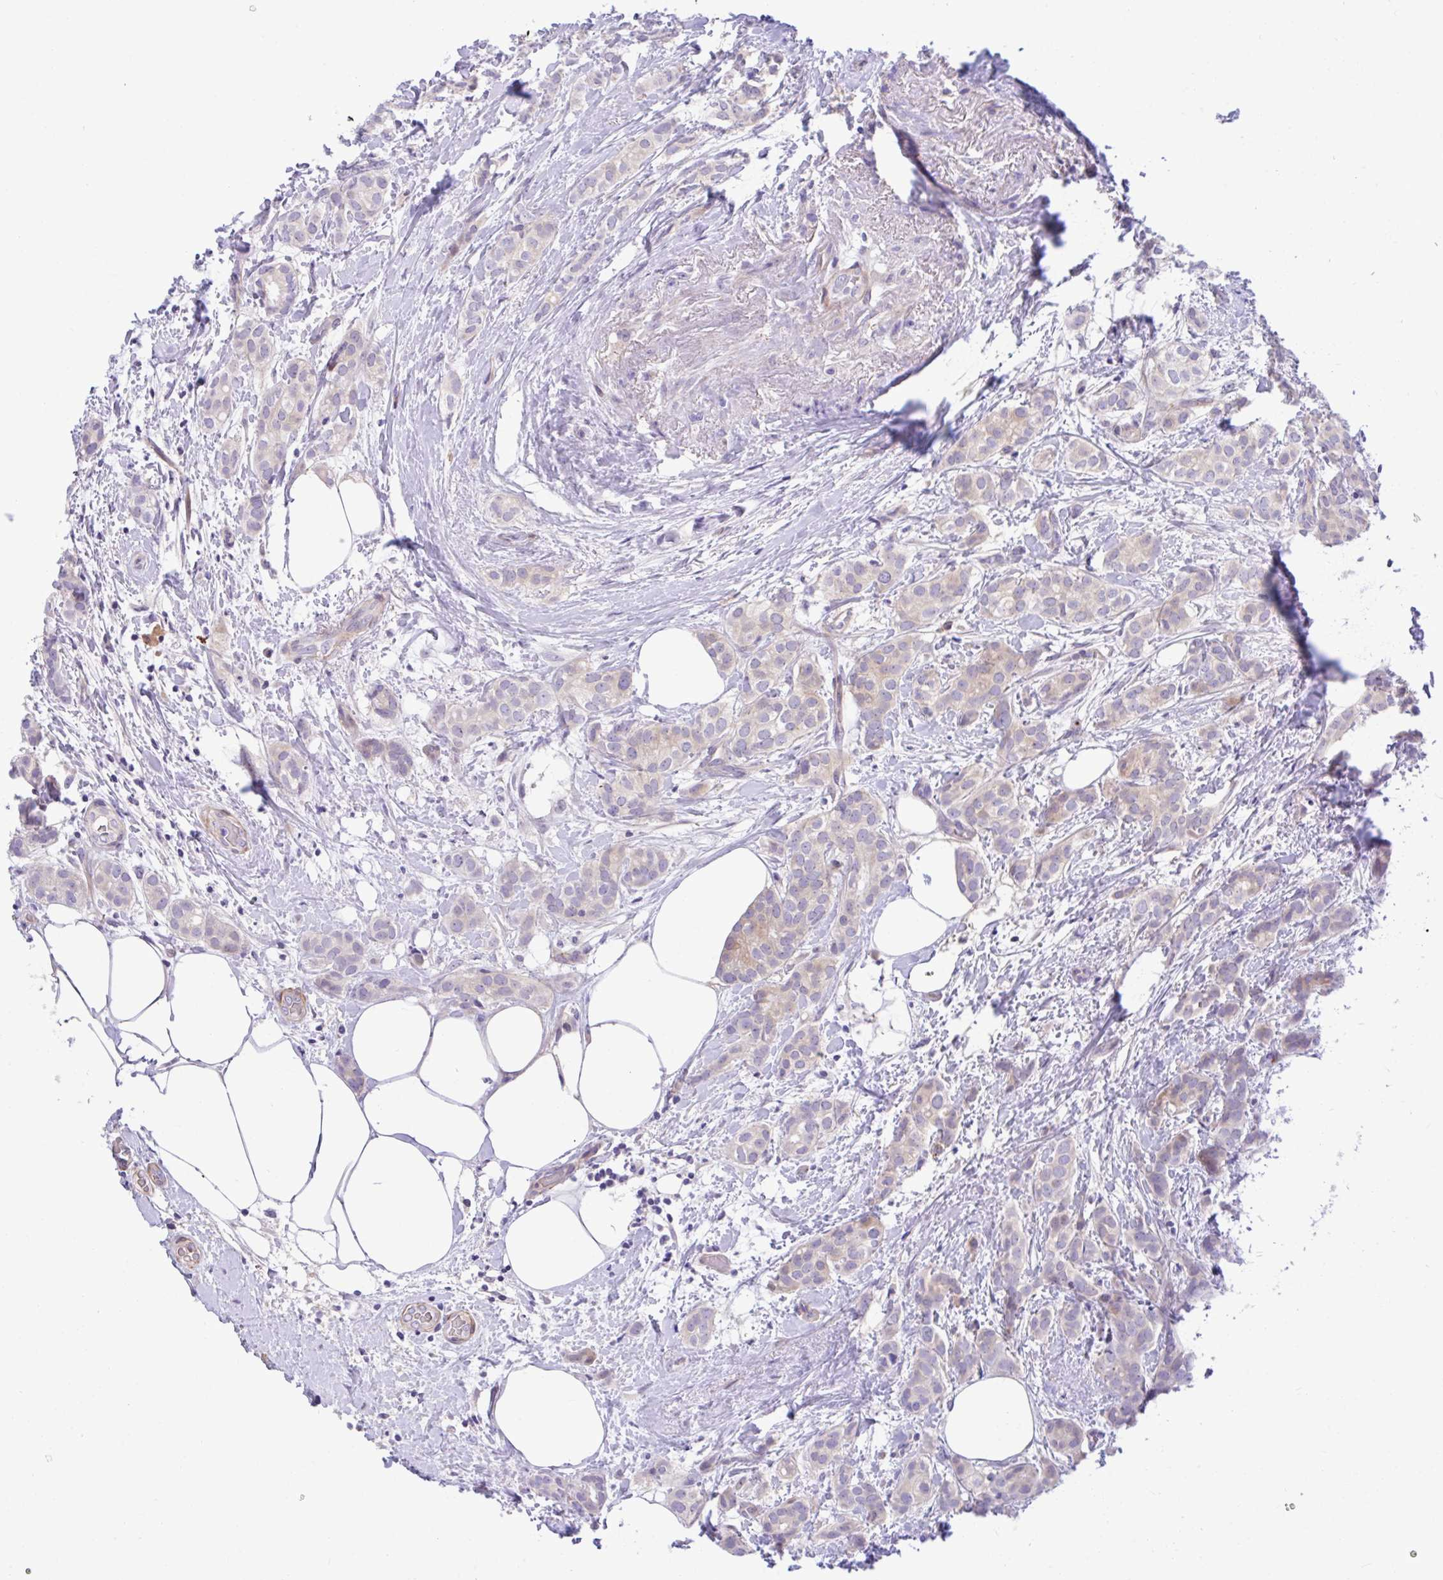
{"staining": {"intensity": "weak", "quantity": "<25%", "location": "cytoplasmic/membranous"}, "tissue": "breast cancer", "cell_type": "Tumor cells", "image_type": "cancer", "snomed": [{"axis": "morphology", "description": "Duct carcinoma"}, {"axis": "topography", "description": "Breast"}], "caption": "IHC micrograph of human breast cancer (invasive ductal carcinoma) stained for a protein (brown), which displays no staining in tumor cells.", "gene": "ESPNL", "patient": {"sex": "female", "age": 73}}